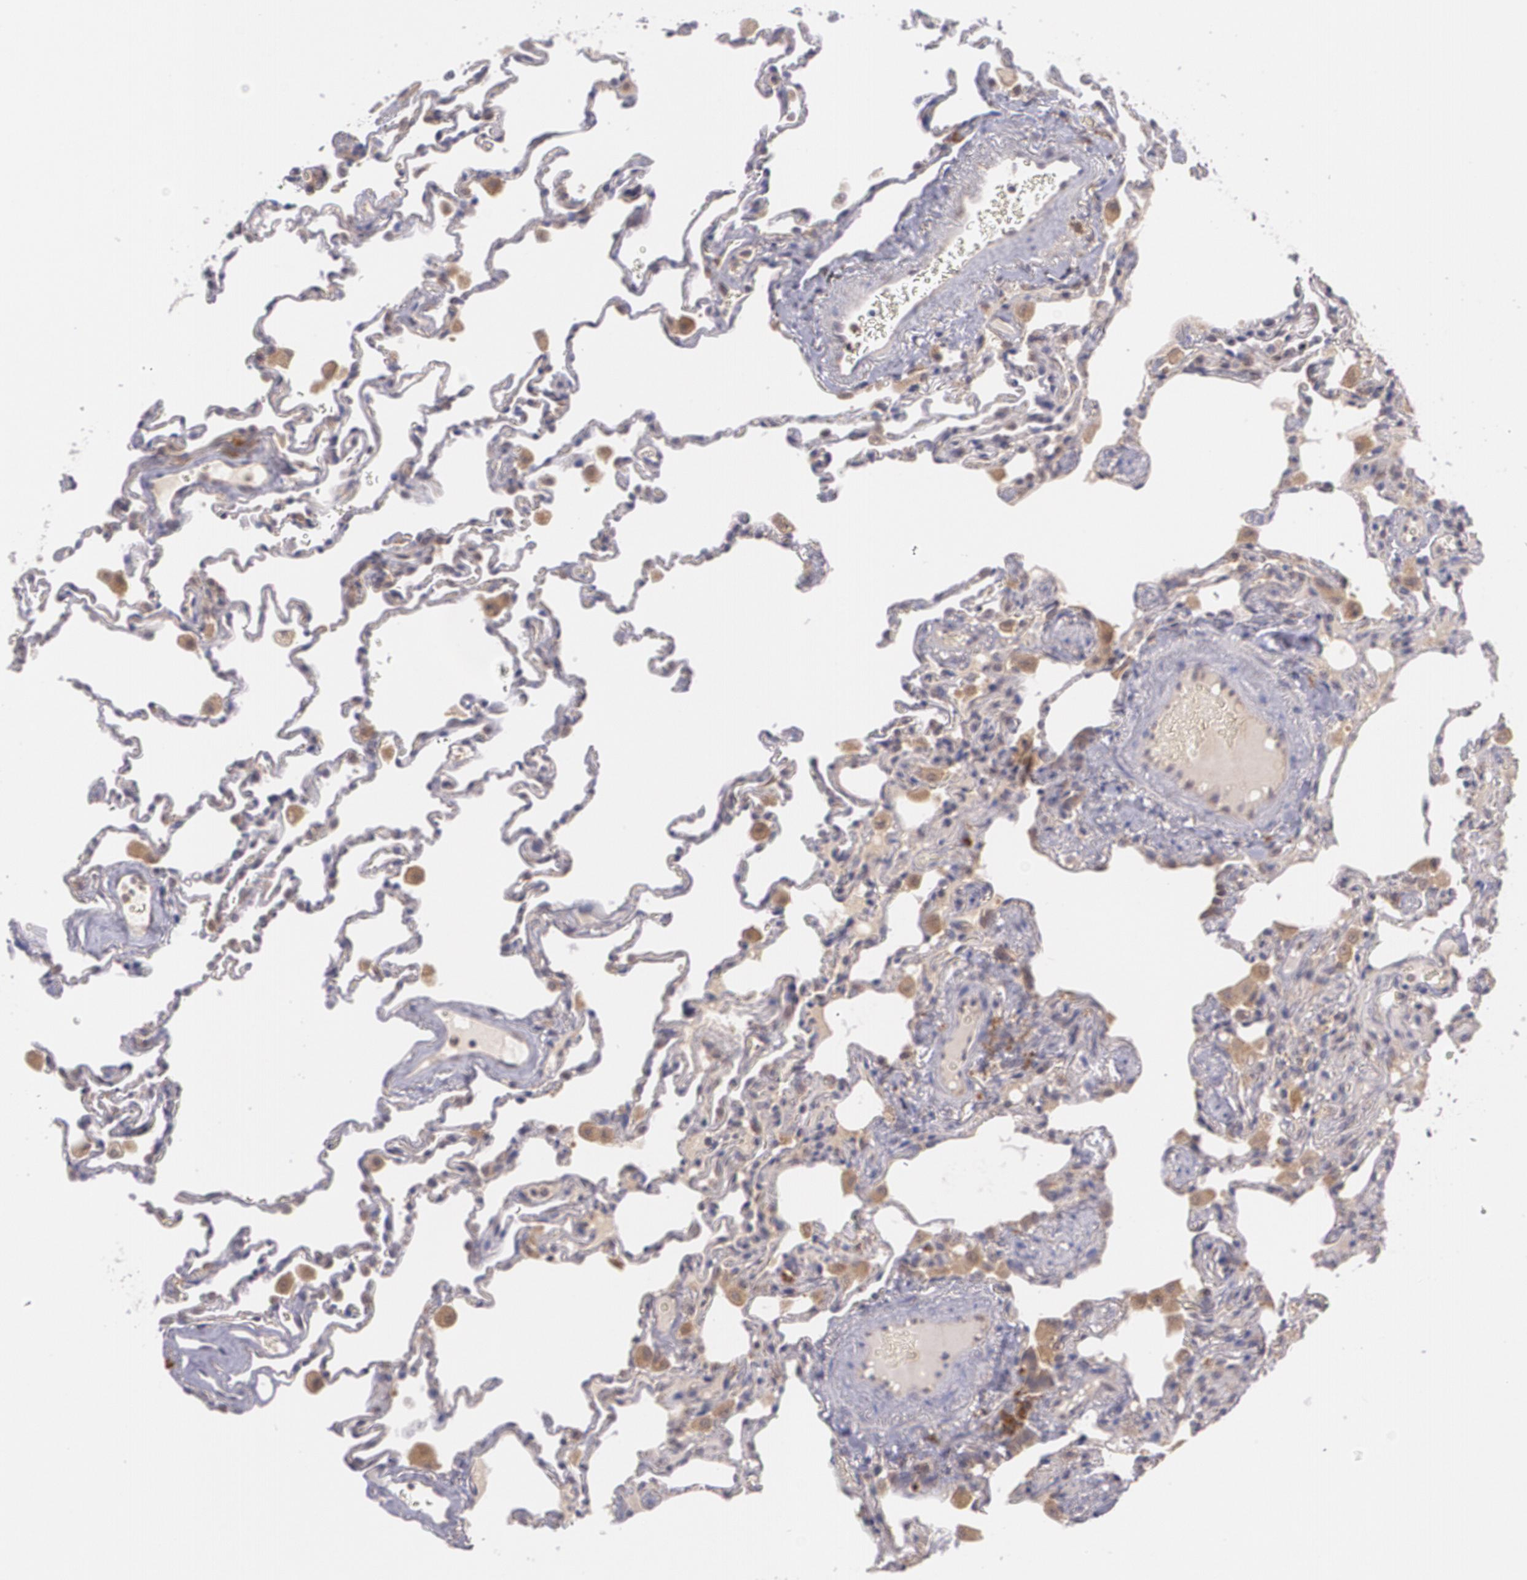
{"staining": {"intensity": "negative", "quantity": "none", "location": "none"}, "tissue": "lung", "cell_type": "Alveolar cells", "image_type": "normal", "snomed": [{"axis": "morphology", "description": "Normal tissue, NOS"}, {"axis": "topography", "description": "Lung"}], "caption": "IHC image of benign lung: human lung stained with DAB (3,3'-diaminobenzidine) reveals no significant protein staining in alveolar cells.", "gene": "CCL17", "patient": {"sex": "male", "age": 59}}